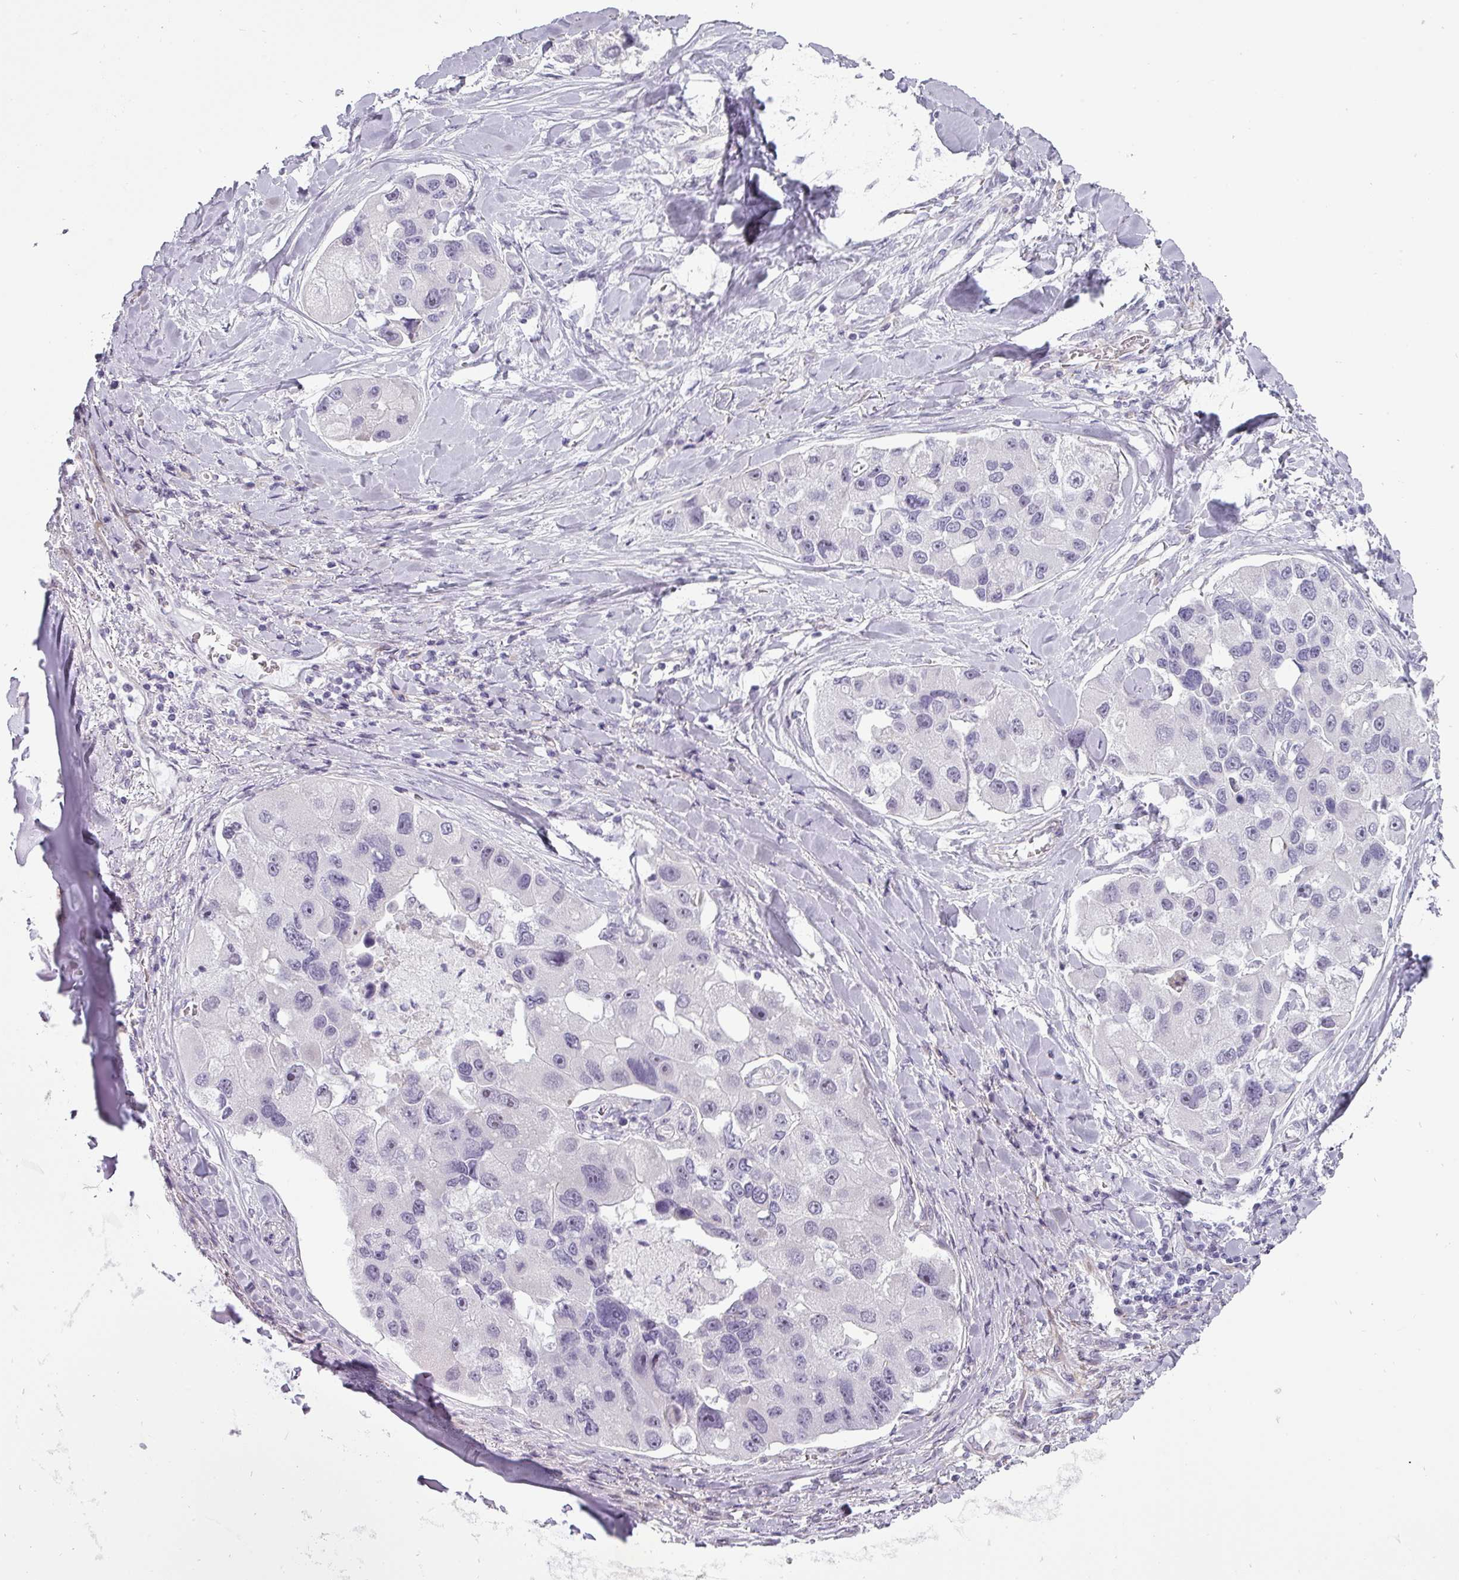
{"staining": {"intensity": "negative", "quantity": "none", "location": "none"}, "tissue": "lung cancer", "cell_type": "Tumor cells", "image_type": "cancer", "snomed": [{"axis": "morphology", "description": "Adenocarcinoma, NOS"}, {"axis": "topography", "description": "Lung"}], "caption": "Photomicrograph shows no significant protein expression in tumor cells of lung cancer (adenocarcinoma). (DAB immunohistochemistry (IHC) visualized using brightfield microscopy, high magnification).", "gene": "CHRDL1", "patient": {"sex": "female", "age": 54}}